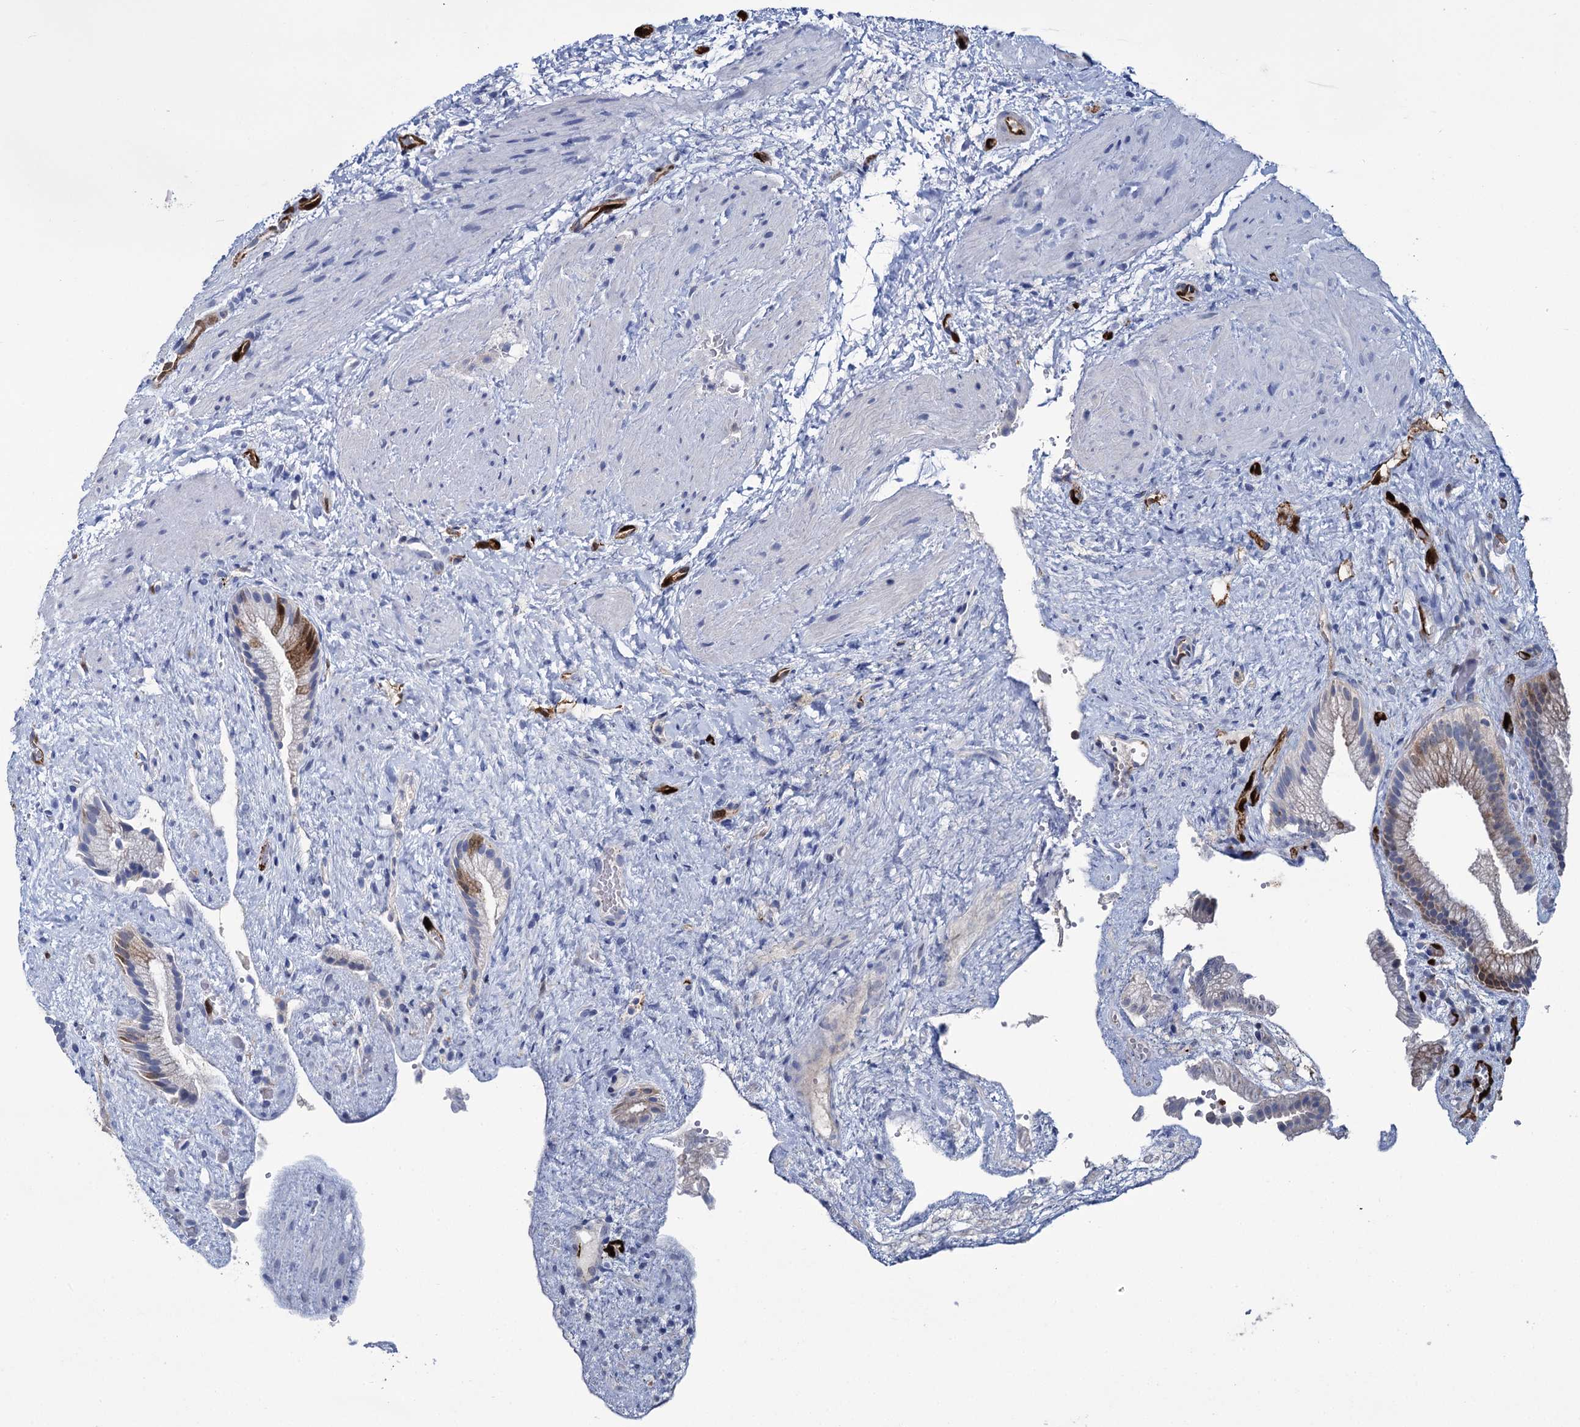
{"staining": {"intensity": "moderate", "quantity": "<25%", "location": "cytoplasmic/membranous"}, "tissue": "gallbladder", "cell_type": "Glandular cells", "image_type": "normal", "snomed": [{"axis": "morphology", "description": "Normal tissue, NOS"}, {"axis": "morphology", "description": "Inflammation, NOS"}, {"axis": "topography", "description": "Gallbladder"}], "caption": "Protein expression analysis of unremarkable gallbladder reveals moderate cytoplasmic/membranous expression in approximately <25% of glandular cells.", "gene": "FABP5", "patient": {"sex": "male", "age": 51}}